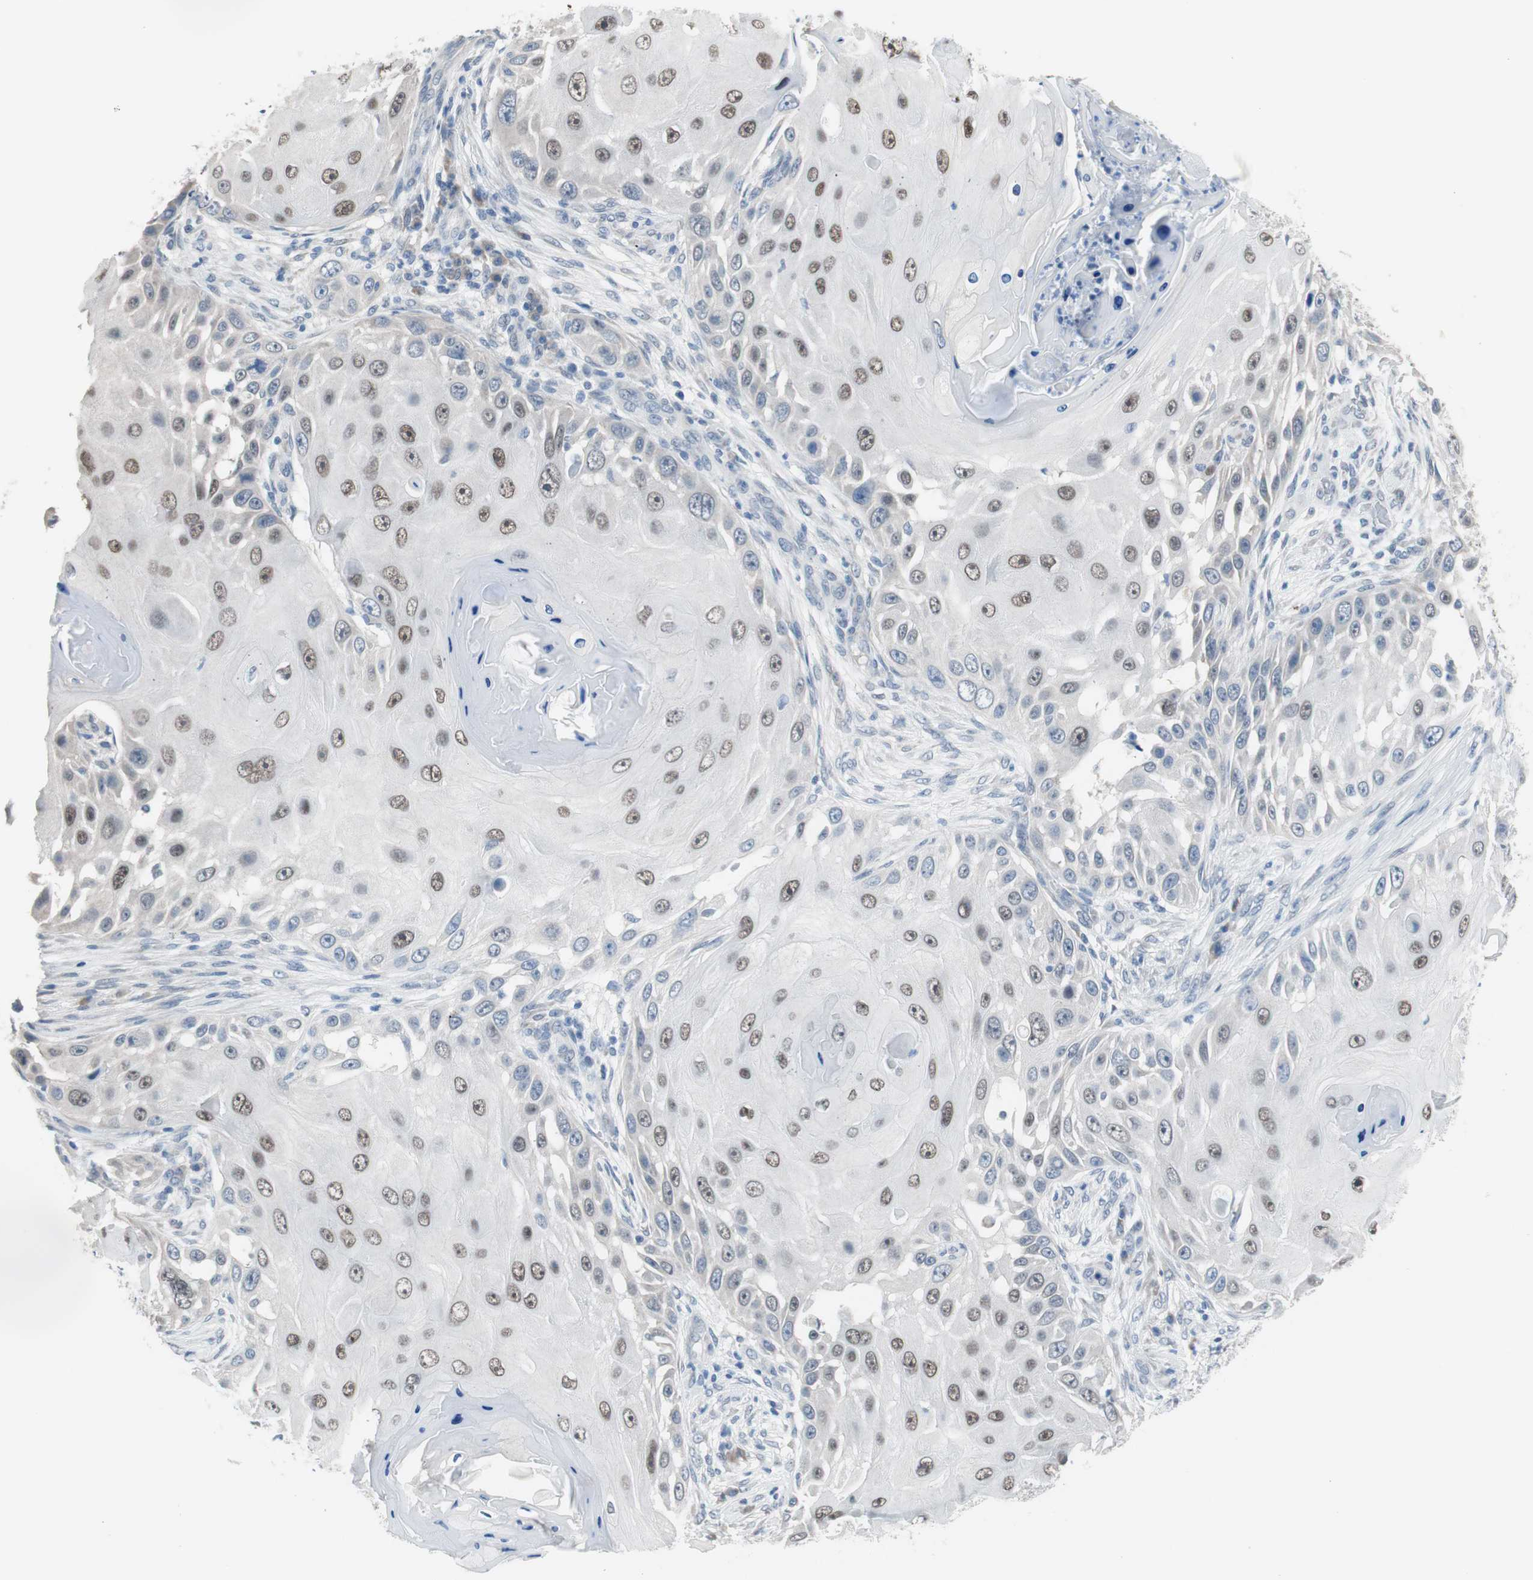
{"staining": {"intensity": "moderate", "quantity": "25%-75%", "location": "nuclear"}, "tissue": "skin cancer", "cell_type": "Tumor cells", "image_type": "cancer", "snomed": [{"axis": "morphology", "description": "Squamous cell carcinoma, NOS"}, {"axis": "topography", "description": "Skin"}], "caption": "A brown stain shows moderate nuclear expression of a protein in squamous cell carcinoma (skin) tumor cells.", "gene": "GRHL1", "patient": {"sex": "female", "age": 44}}